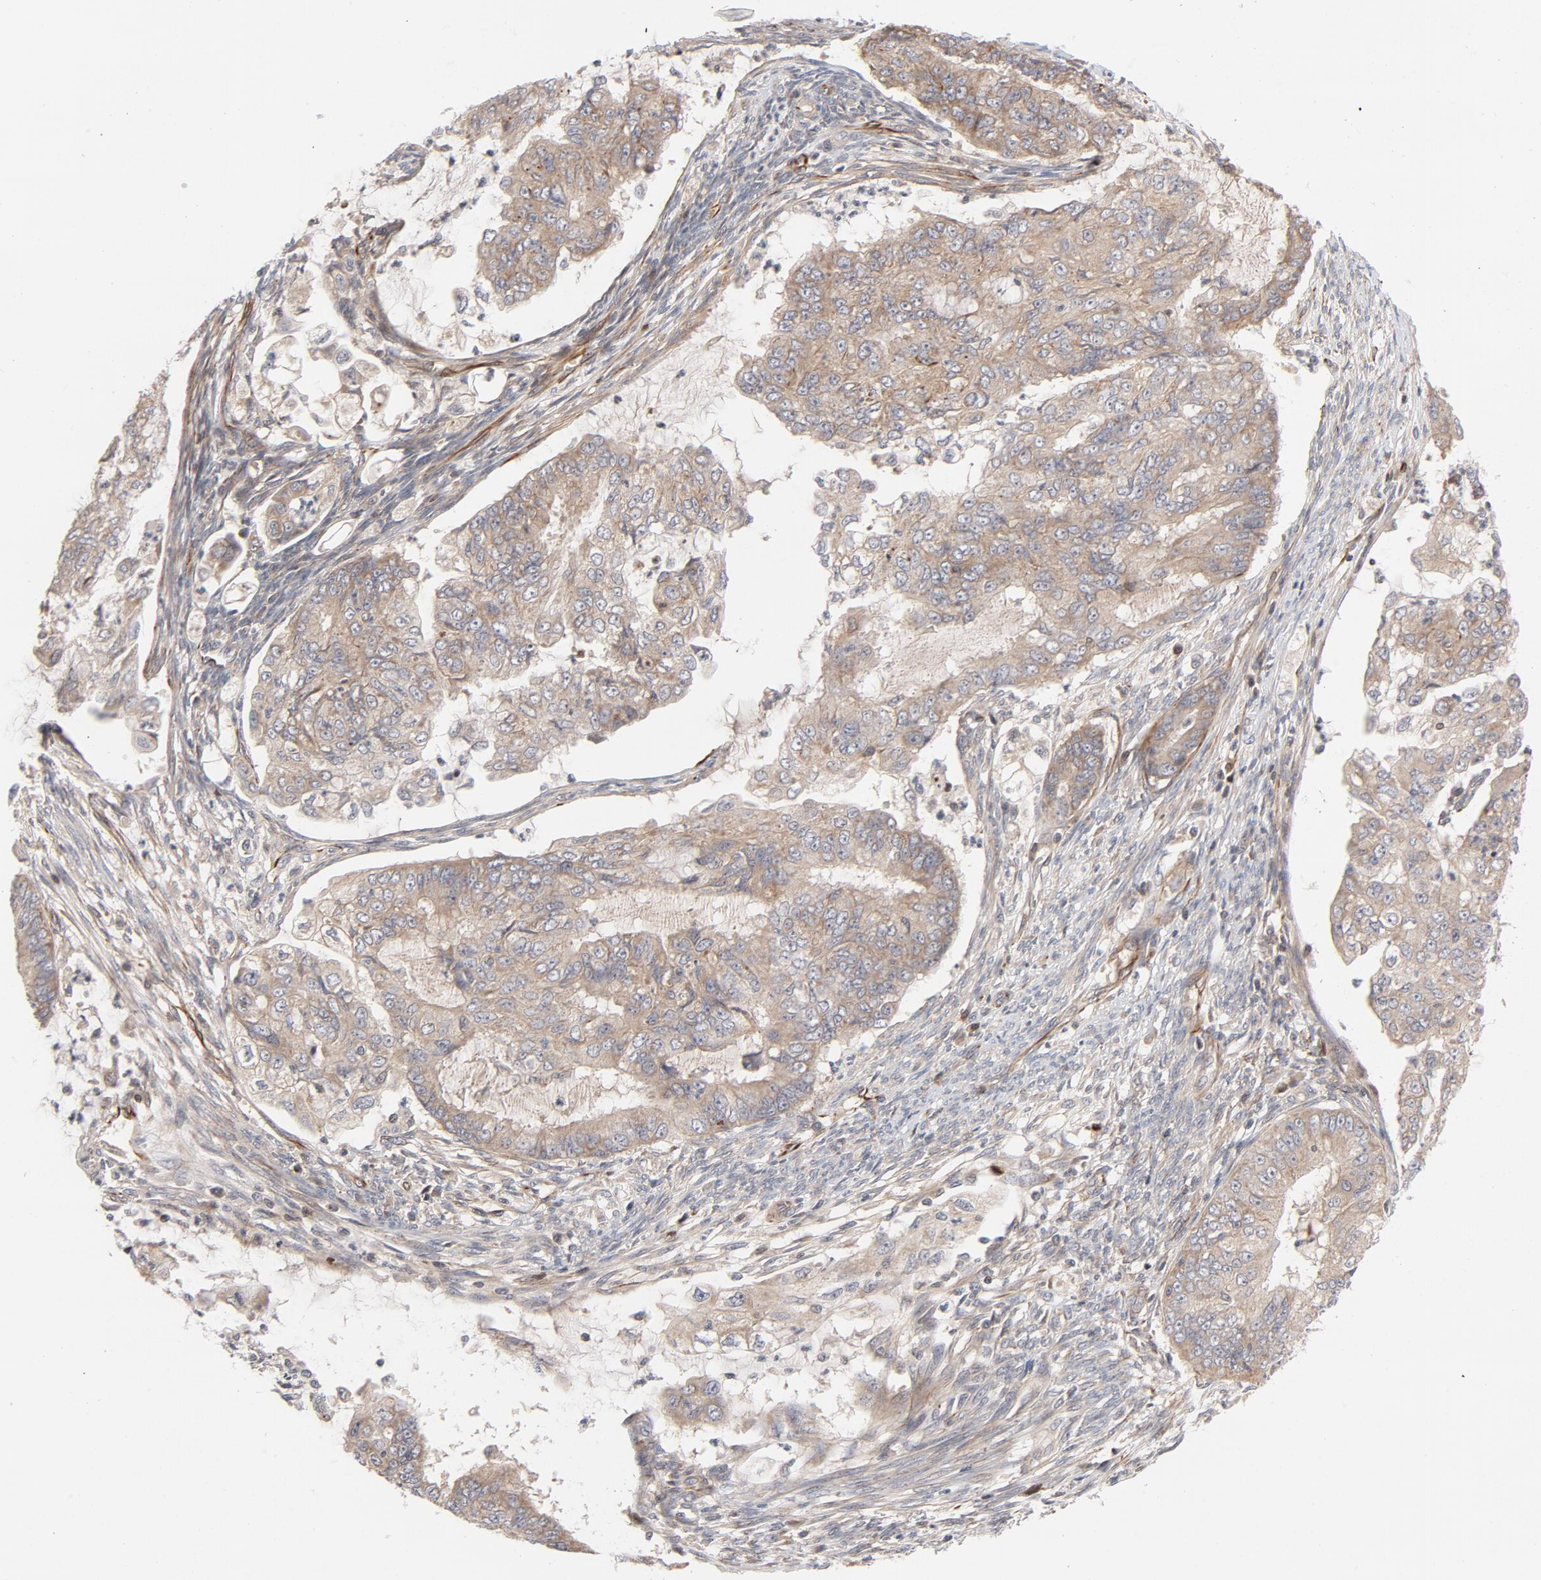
{"staining": {"intensity": "moderate", "quantity": ">75%", "location": "cytoplasmic/membranous"}, "tissue": "endometrial cancer", "cell_type": "Tumor cells", "image_type": "cancer", "snomed": [{"axis": "morphology", "description": "Adenocarcinoma, NOS"}, {"axis": "topography", "description": "Endometrium"}], "caption": "This is a histology image of immunohistochemistry staining of adenocarcinoma (endometrial), which shows moderate positivity in the cytoplasmic/membranous of tumor cells.", "gene": "DNAAF2", "patient": {"sex": "female", "age": 75}}